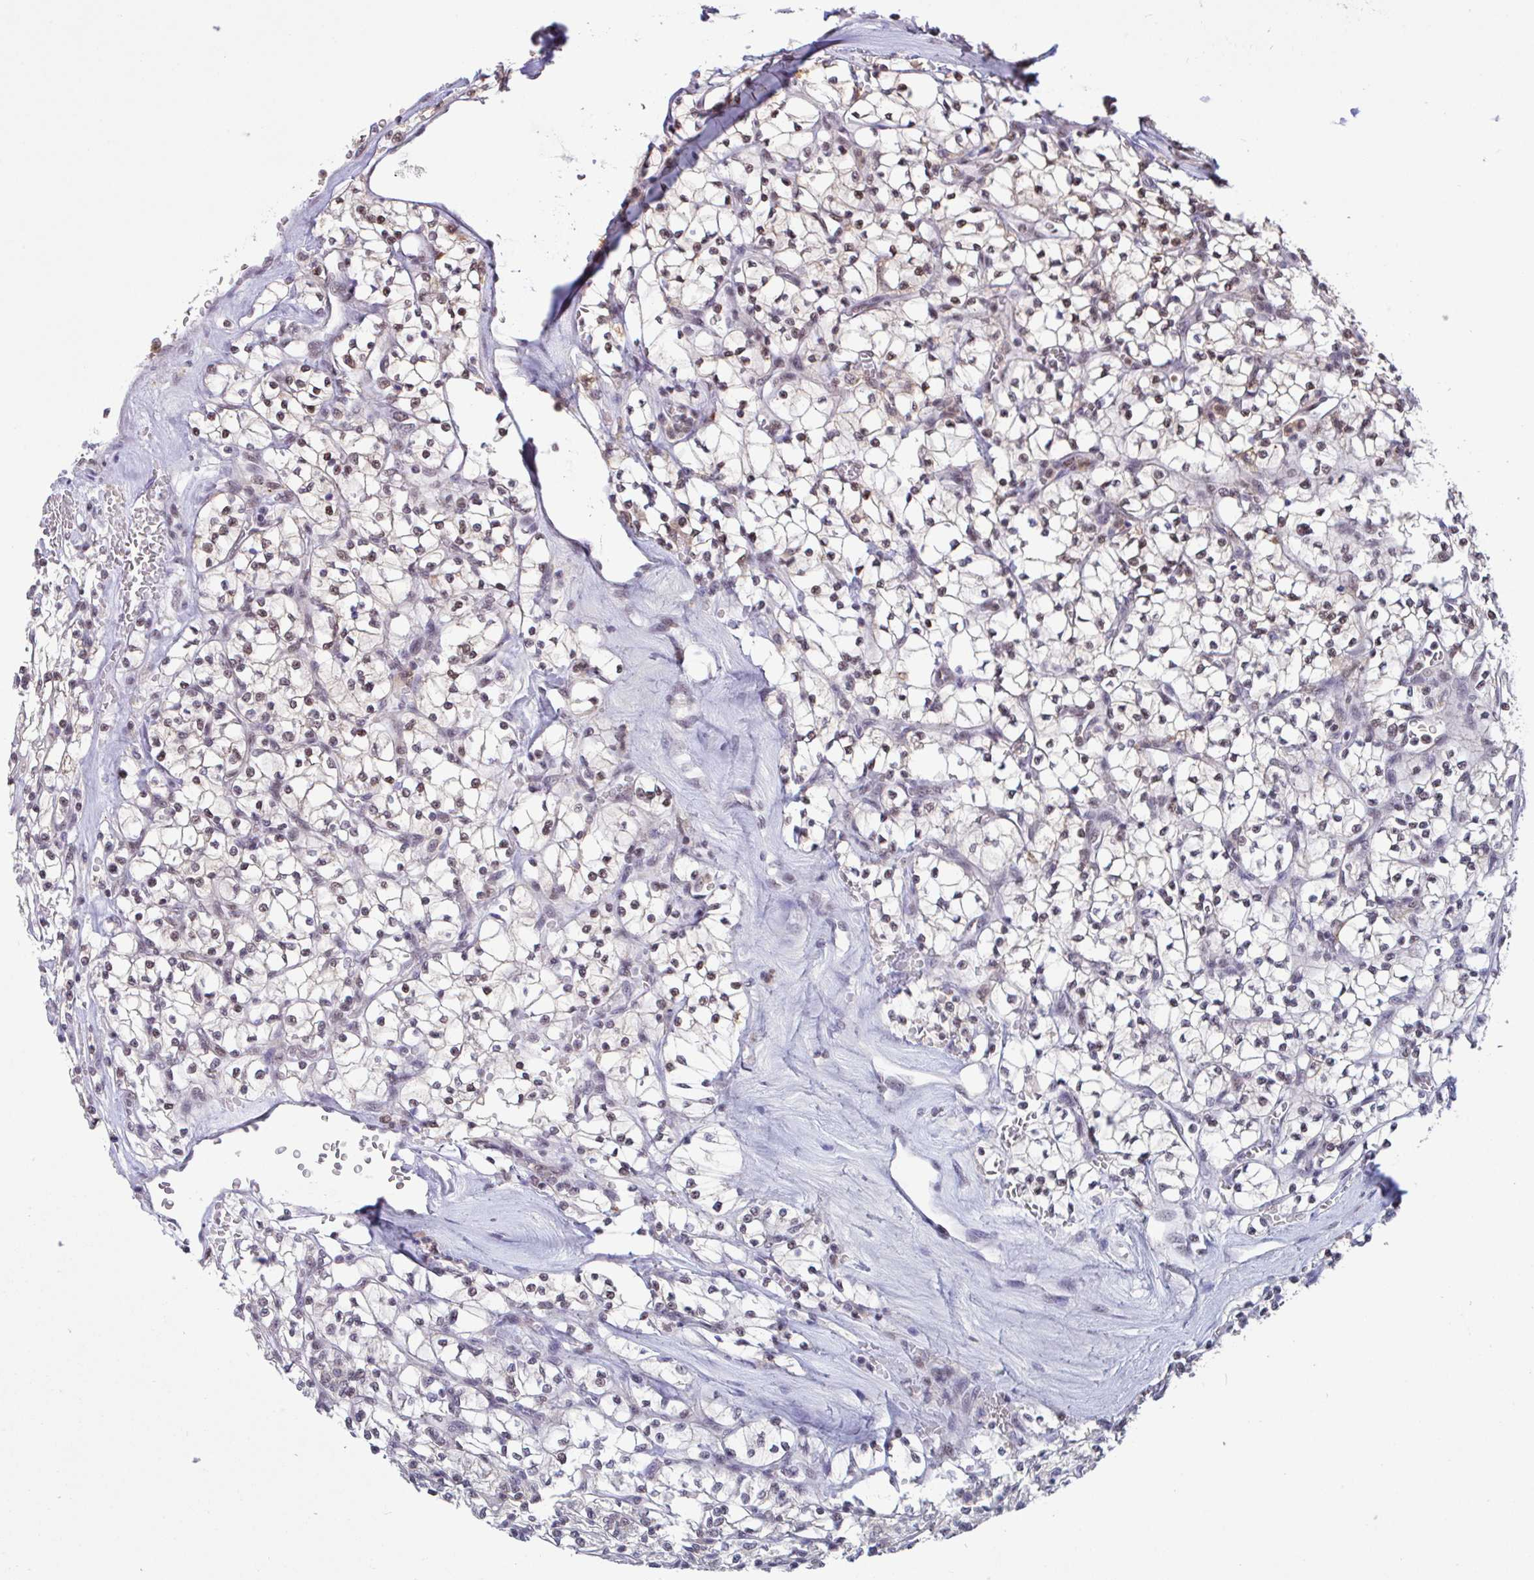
{"staining": {"intensity": "weak", "quantity": "25%-75%", "location": "nuclear"}, "tissue": "renal cancer", "cell_type": "Tumor cells", "image_type": "cancer", "snomed": [{"axis": "morphology", "description": "Adenocarcinoma, NOS"}, {"axis": "topography", "description": "Kidney"}], "caption": "High-magnification brightfield microscopy of adenocarcinoma (renal) stained with DAB (brown) and counterstained with hematoxylin (blue). tumor cells exhibit weak nuclear positivity is present in approximately25%-75% of cells. (DAB (3,3'-diaminobenzidine) IHC with brightfield microscopy, high magnification).", "gene": "OR6K3", "patient": {"sex": "female", "age": 64}}